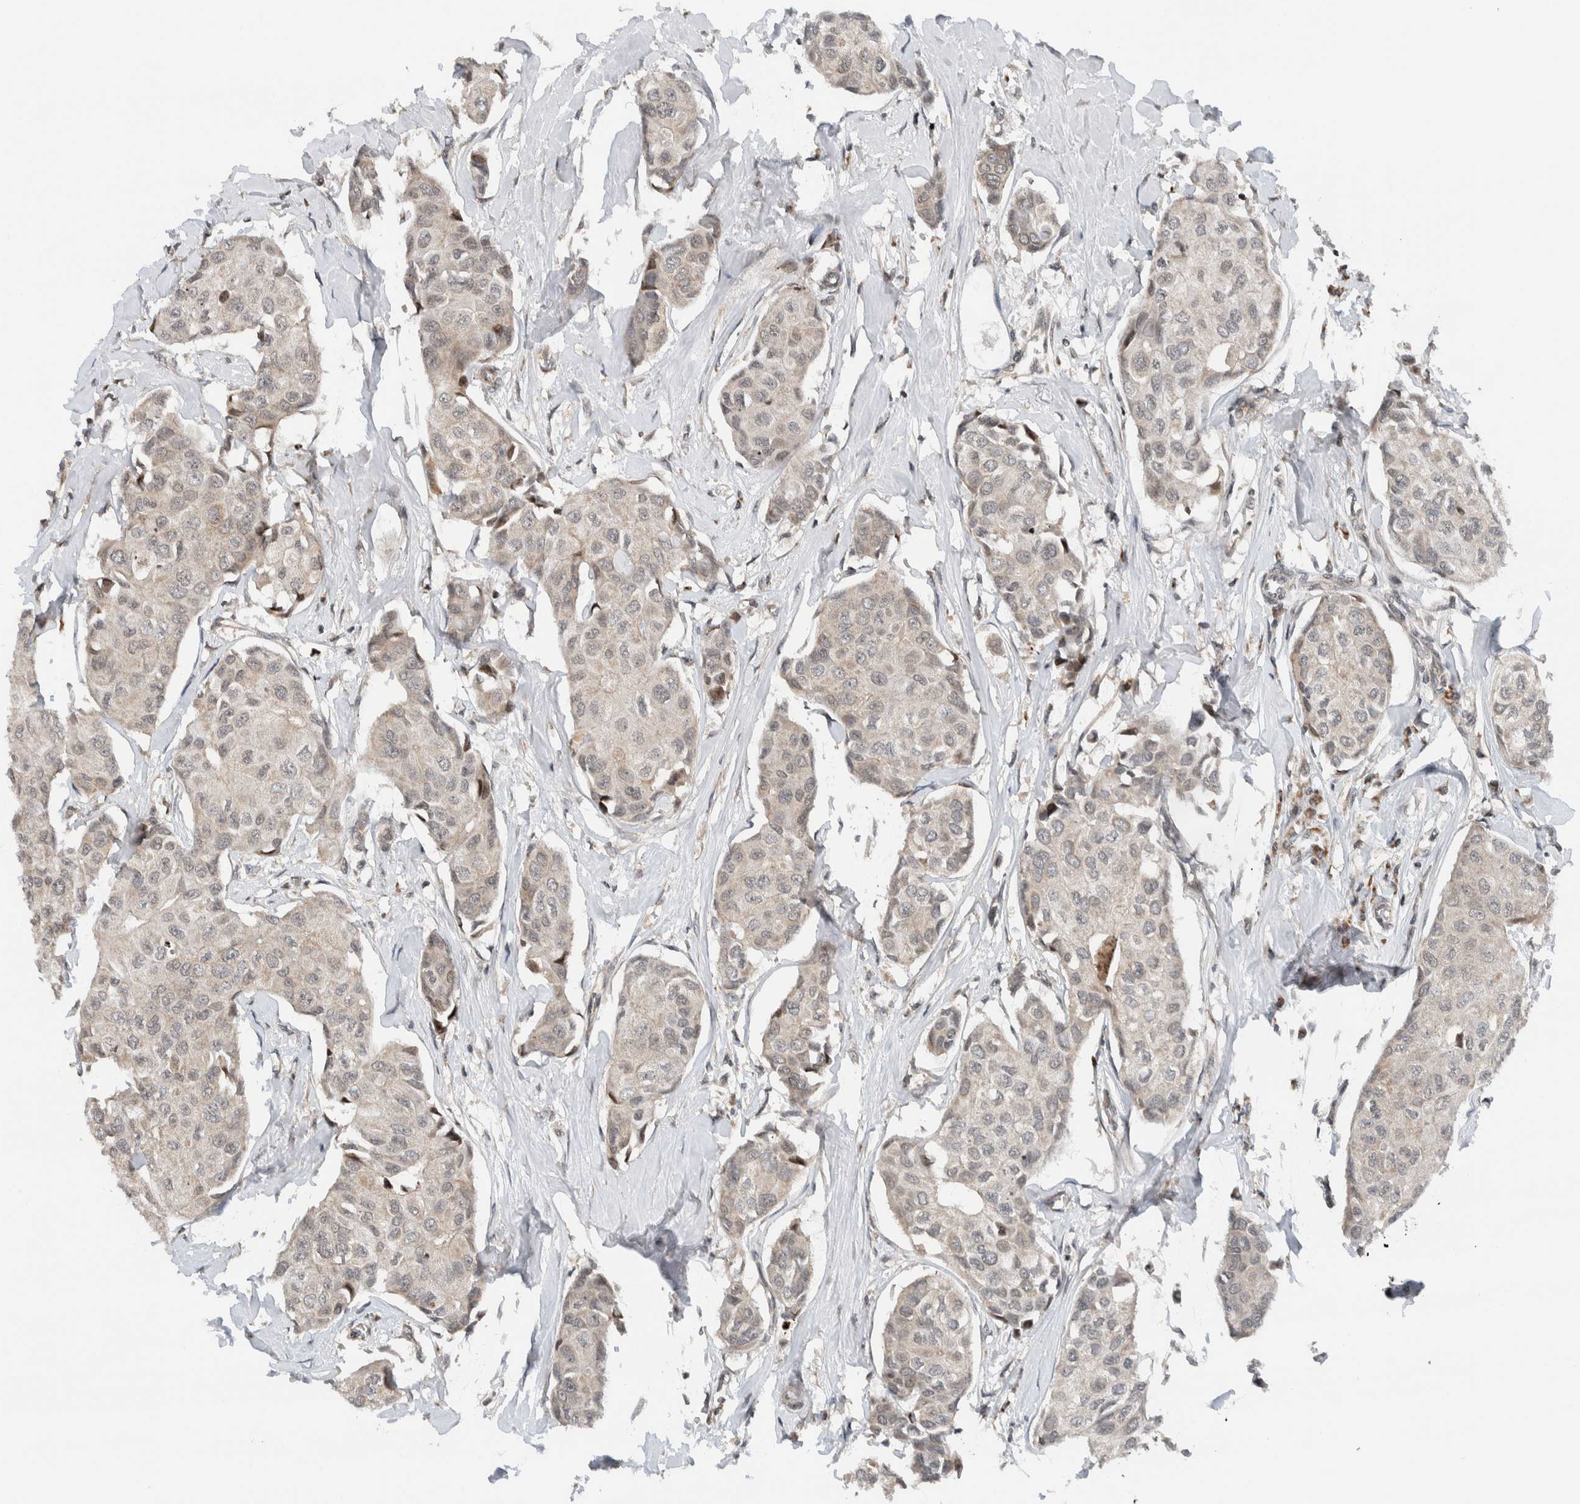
{"staining": {"intensity": "weak", "quantity": "<25%", "location": "nuclear"}, "tissue": "breast cancer", "cell_type": "Tumor cells", "image_type": "cancer", "snomed": [{"axis": "morphology", "description": "Duct carcinoma"}, {"axis": "topography", "description": "Breast"}], "caption": "Immunohistochemistry photomicrograph of breast cancer (infiltrating ductal carcinoma) stained for a protein (brown), which shows no positivity in tumor cells.", "gene": "NPLOC4", "patient": {"sex": "female", "age": 80}}